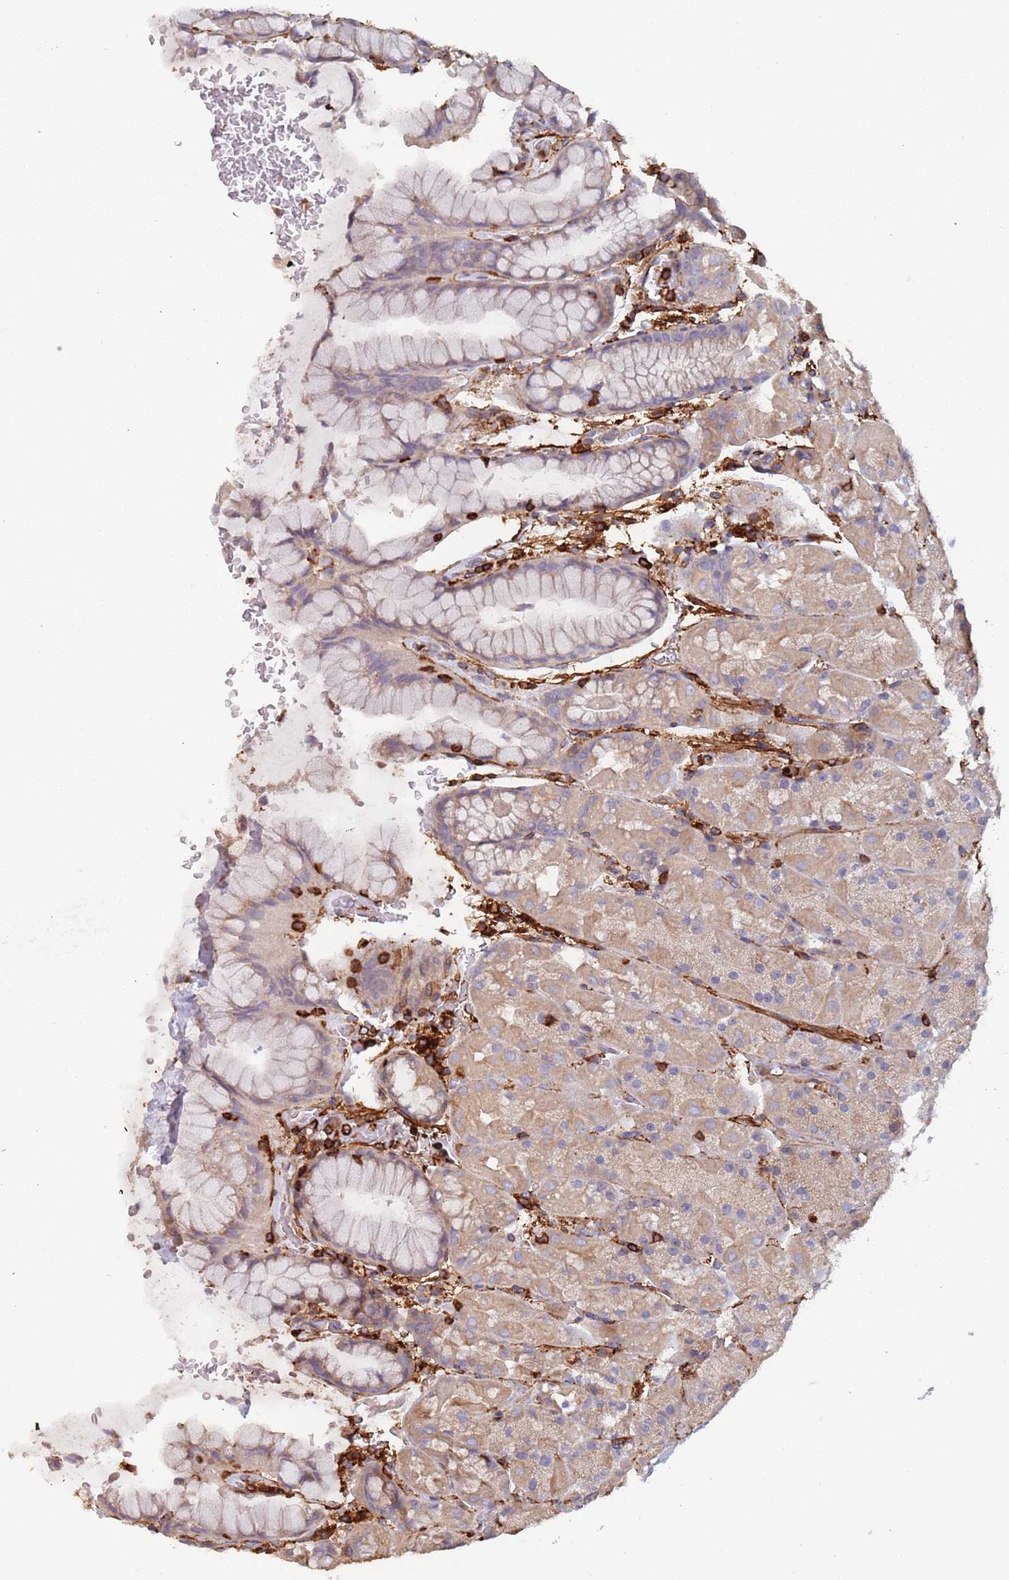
{"staining": {"intensity": "weak", "quantity": "25%-75%", "location": "cytoplasmic/membranous"}, "tissue": "stomach", "cell_type": "Glandular cells", "image_type": "normal", "snomed": [{"axis": "morphology", "description": "Normal tissue, NOS"}, {"axis": "topography", "description": "Stomach, upper"}, {"axis": "topography", "description": "Stomach, lower"}], "caption": "Protein analysis of normal stomach reveals weak cytoplasmic/membranous positivity in about 25%-75% of glandular cells.", "gene": "RNF144A", "patient": {"sex": "male", "age": 67}}